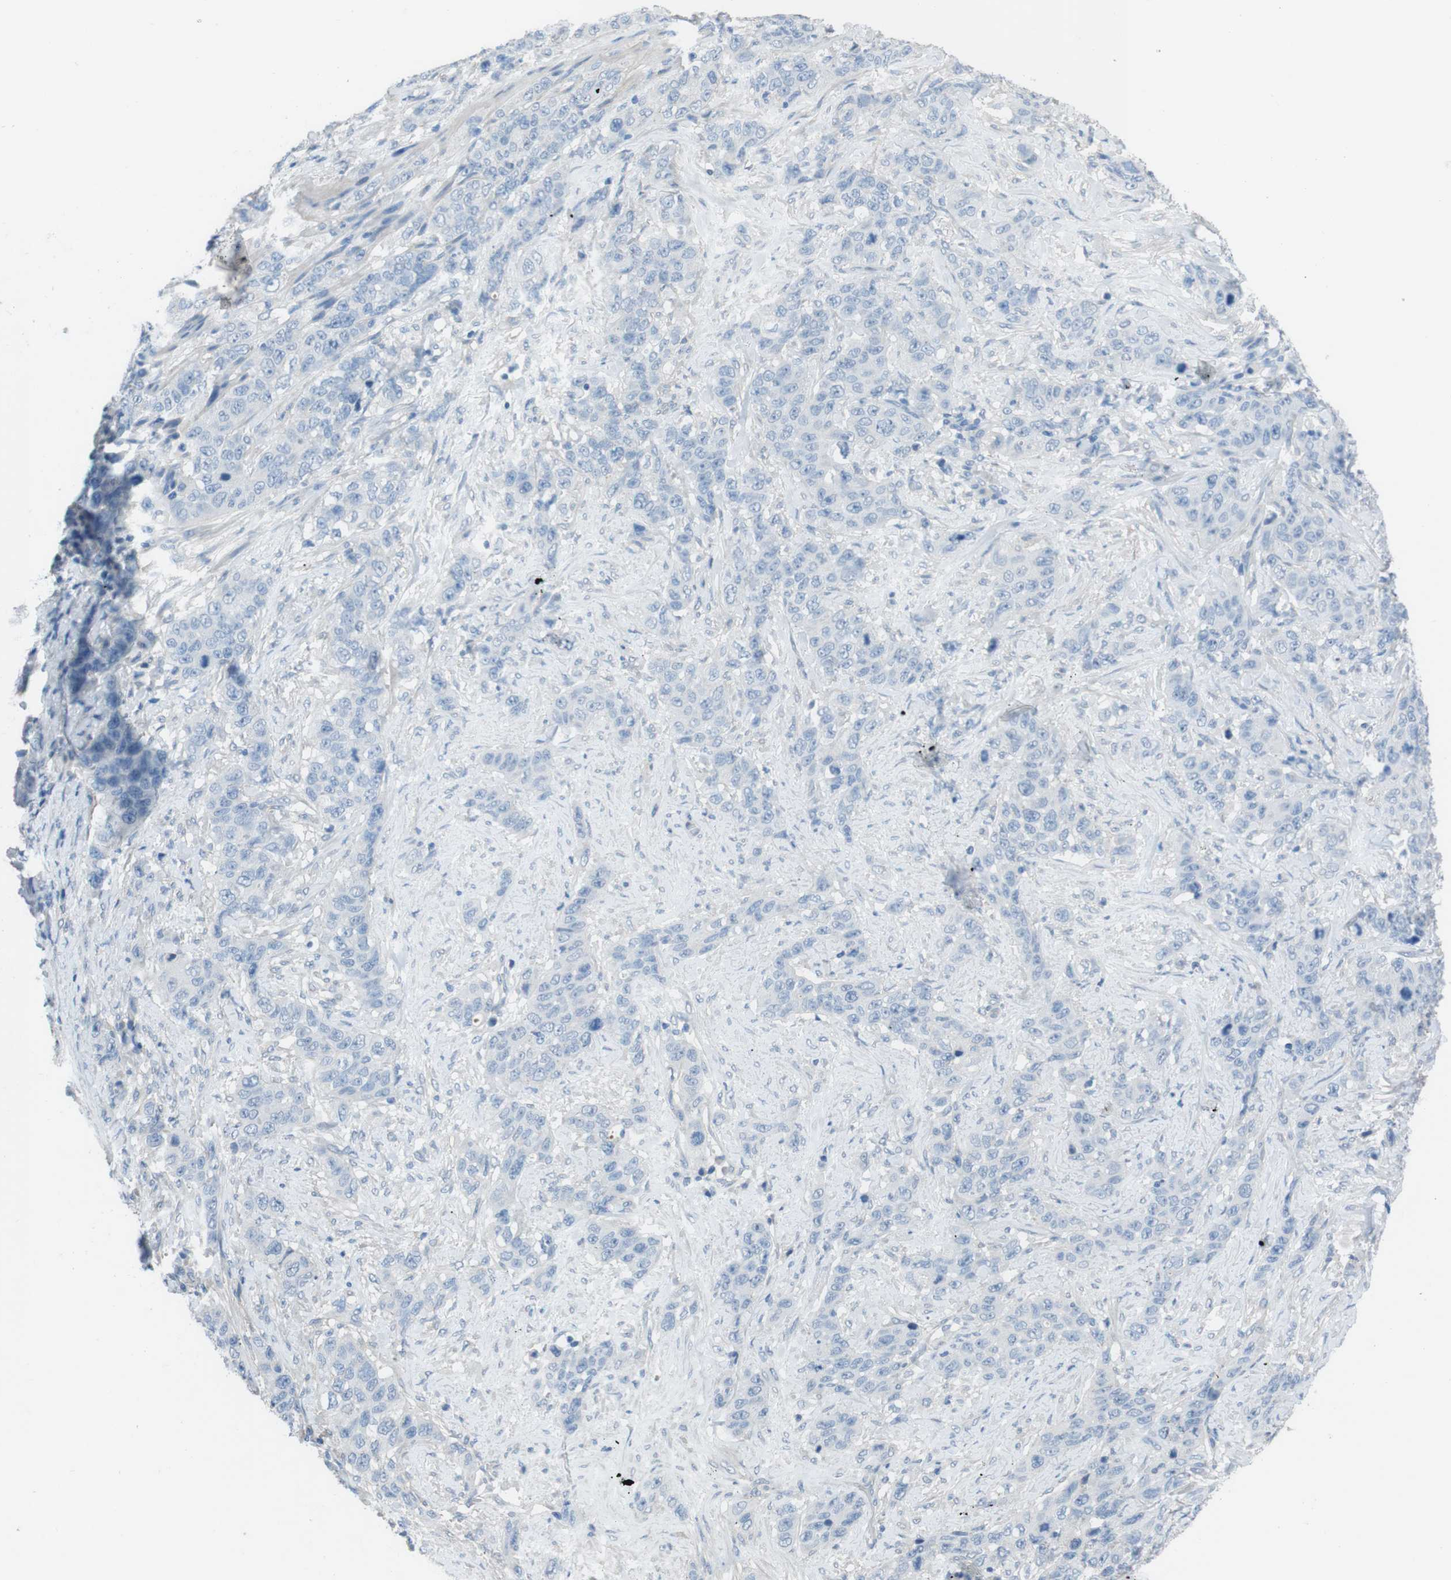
{"staining": {"intensity": "negative", "quantity": "none", "location": "none"}, "tissue": "stomach cancer", "cell_type": "Tumor cells", "image_type": "cancer", "snomed": [{"axis": "morphology", "description": "Adenocarcinoma, NOS"}, {"axis": "topography", "description": "Stomach"}], "caption": "Immunohistochemistry micrograph of neoplastic tissue: stomach adenocarcinoma stained with DAB (3,3'-diaminobenzidine) reveals no significant protein positivity in tumor cells.", "gene": "CYP2C8", "patient": {"sex": "male", "age": 48}}